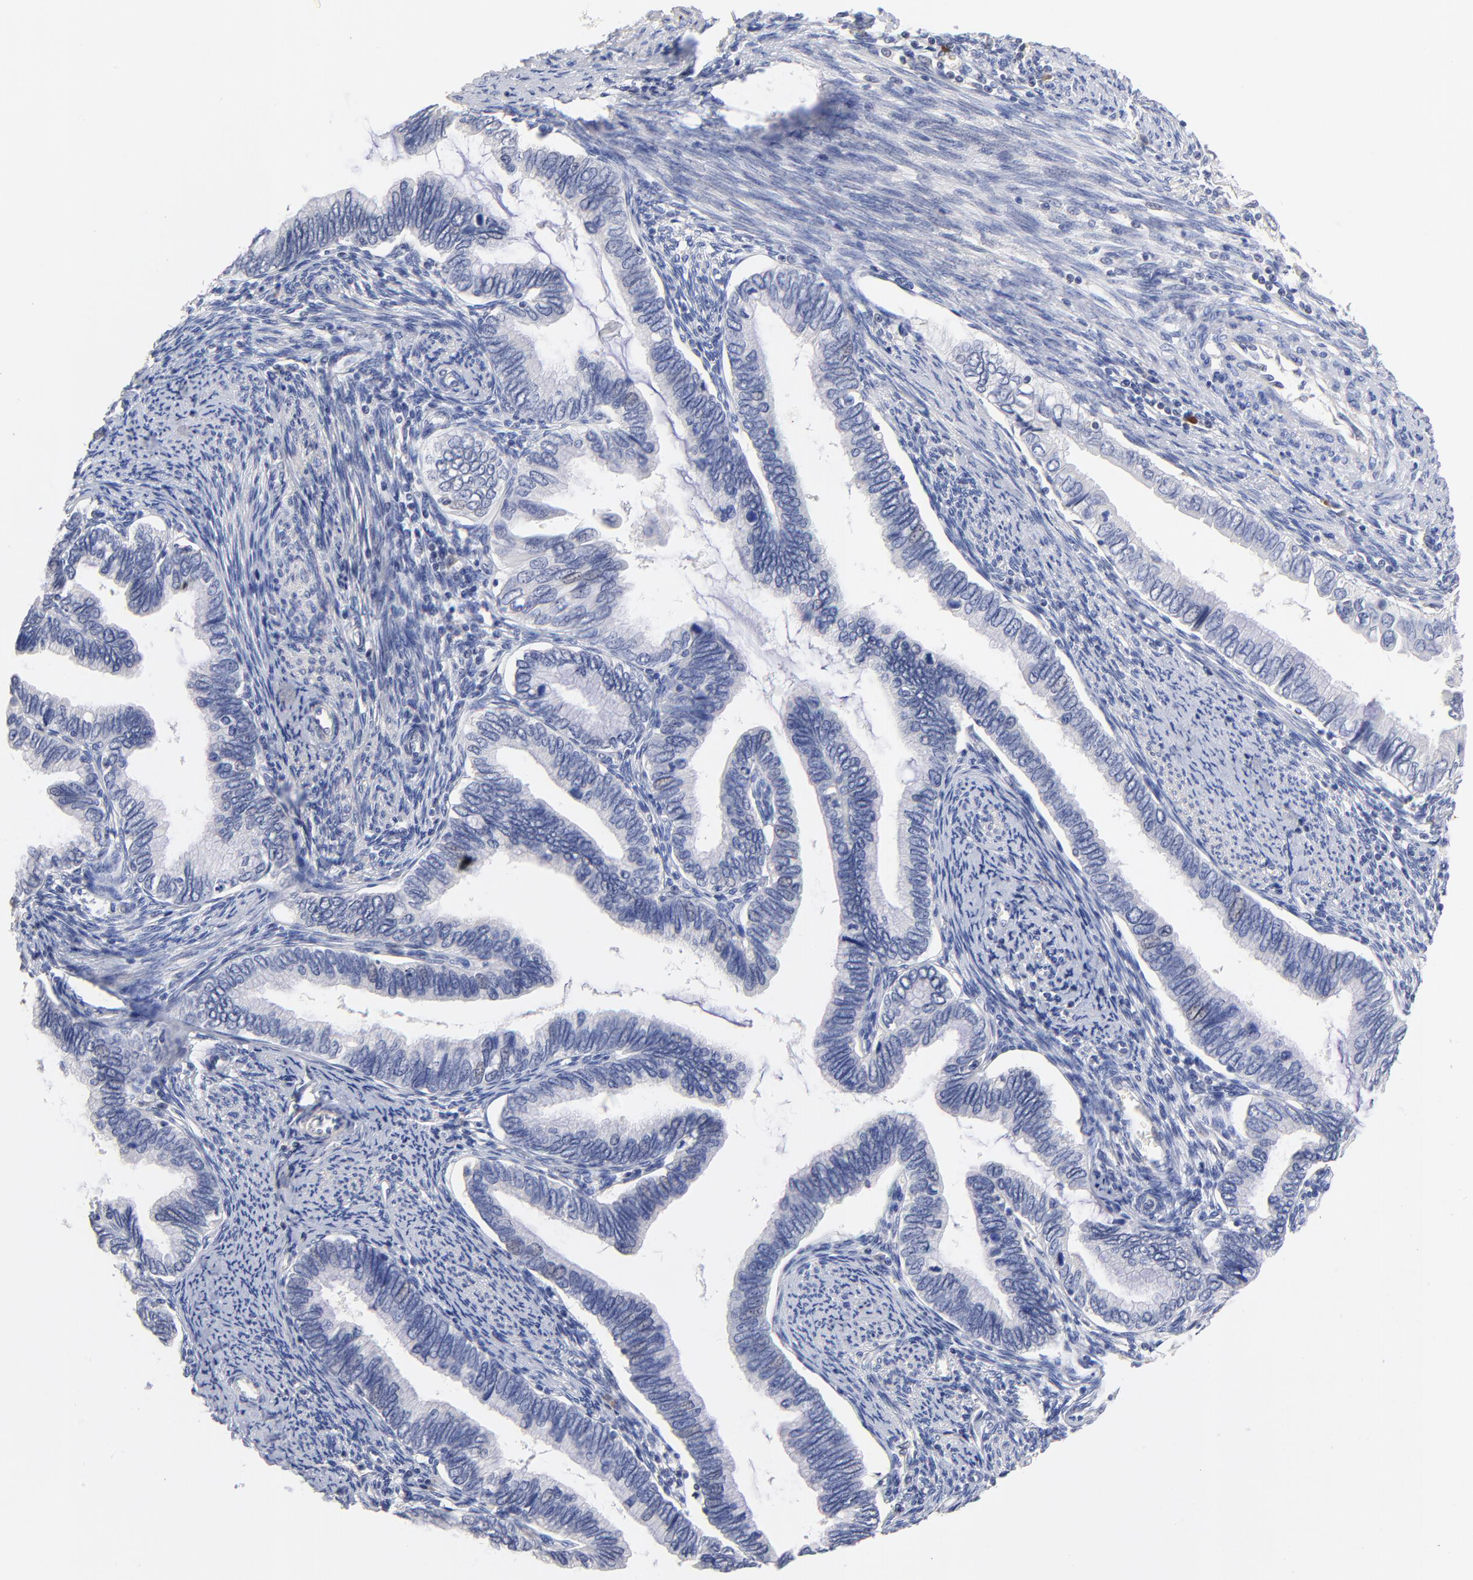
{"staining": {"intensity": "negative", "quantity": "none", "location": "none"}, "tissue": "cervical cancer", "cell_type": "Tumor cells", "image_type": "cancer", "snomed": [{"axis": "morphology", "description": "Adenocarcinoma, NOS"}, {"axis": "topography", "description": "Cervix"}], "caption": "This is a photomicrograph of IHC staining of adenocarcinoma (cervical), which shows no positivity in tumor cells. (Stains: DAB immunohistochemistry with hematoxylin counter stain, Microscopy: brightfield microscopy at high magnification).", "gene": "TWNK", "patient": {"sex": "female", "age": 49}}